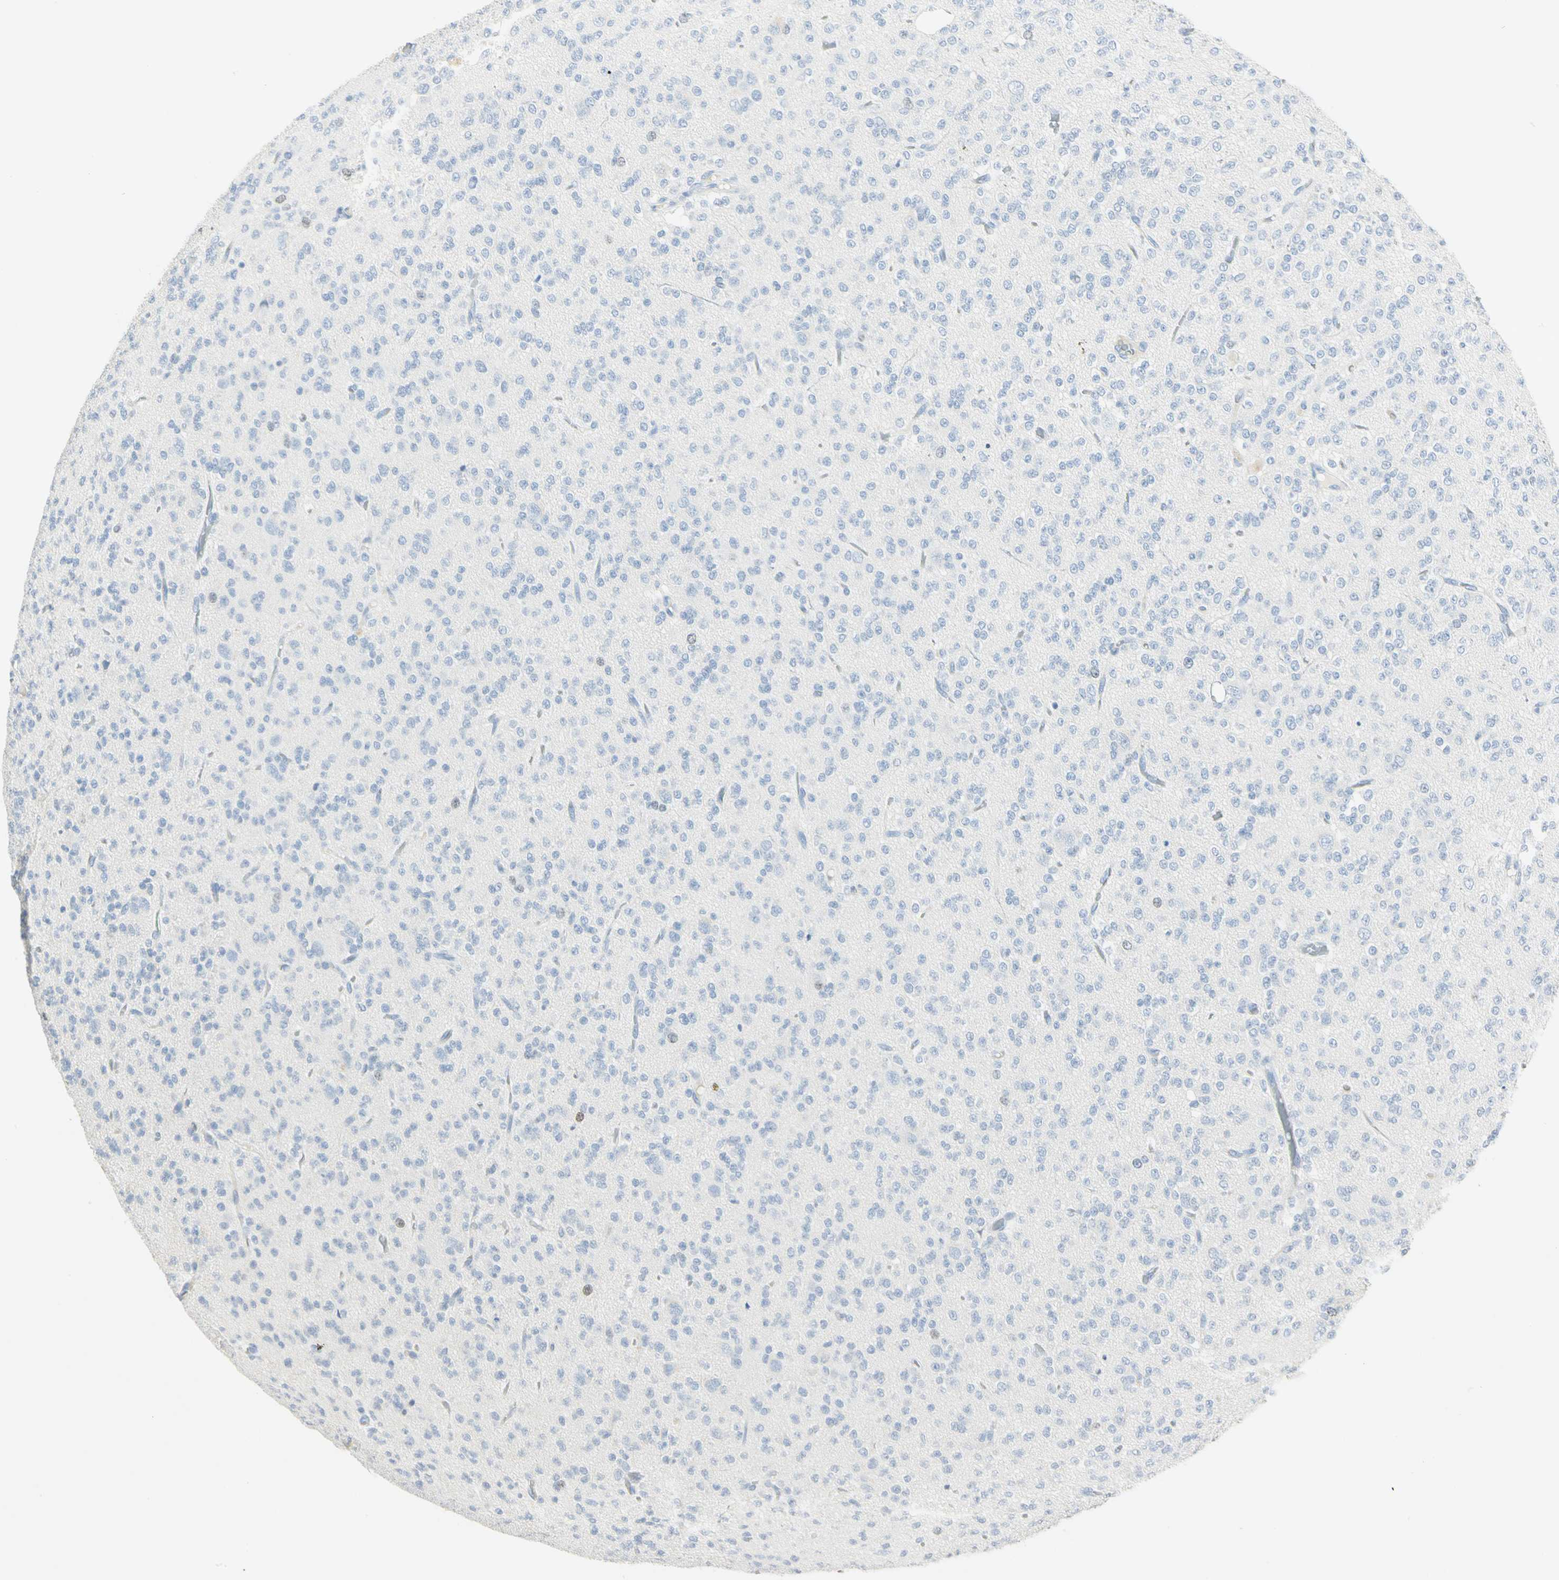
{"staining": {"intensity": "negative", "quantity": "none", "location": "none"}, "tissue": "glioma", "cell_type": "Tumor cells", "image_type": "cancer", "snomed": [{"axis": "morphology", "description": "Glioma, malignant, Low grade"}, {"axis": "topography", "description": "Brain"}], "caption": "Immunohistochemistry of human low-grade glioma (malignant) demonstrates no staining in tumor cells.", "gene": "HELLS", "patient": {"sex": "male", "age": 38}}